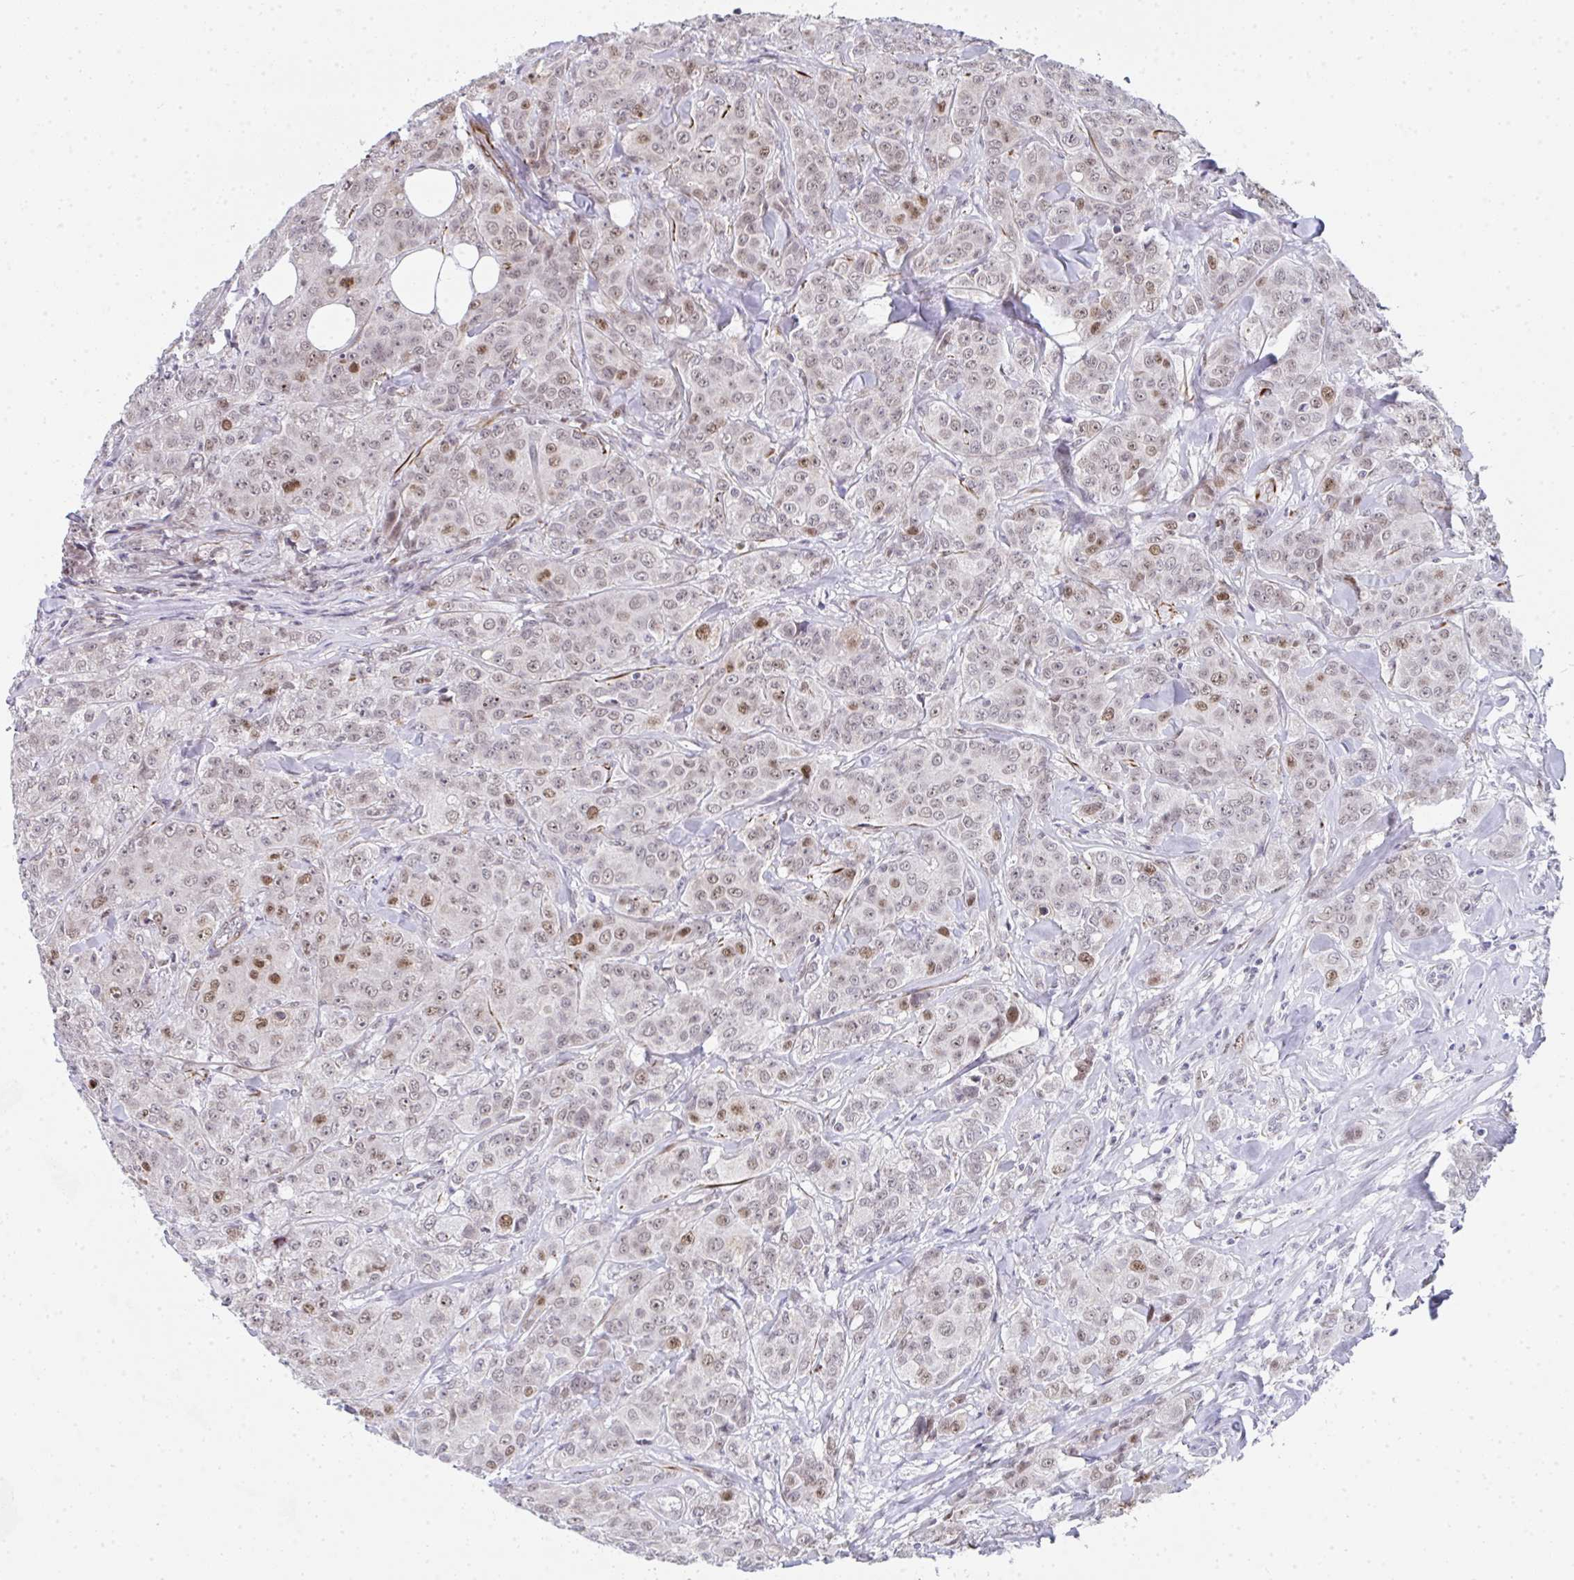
{"staining": {"intensity": "weak", "quantity": ">75%", "location": "nuclear"}, "tissue": "breast cancer", "cell_type": "Tumor cells", "image_type": "cancer", "snomed": [{"axis": "morphology", "description": "Normal tissue, NOS"}, {"axis": "morphology", "description": "Duct carcinoma"}, {"axis": "topography", "description": "Breast"}], "caption": "Human breast cancer (invasive ductal carcinoma) stained for a protein (brown) reveals weak nuclear positive staining in about >75% of tumor cells.", "gene": "GINS2", "patient": {"sex": "female", "age": 43}}